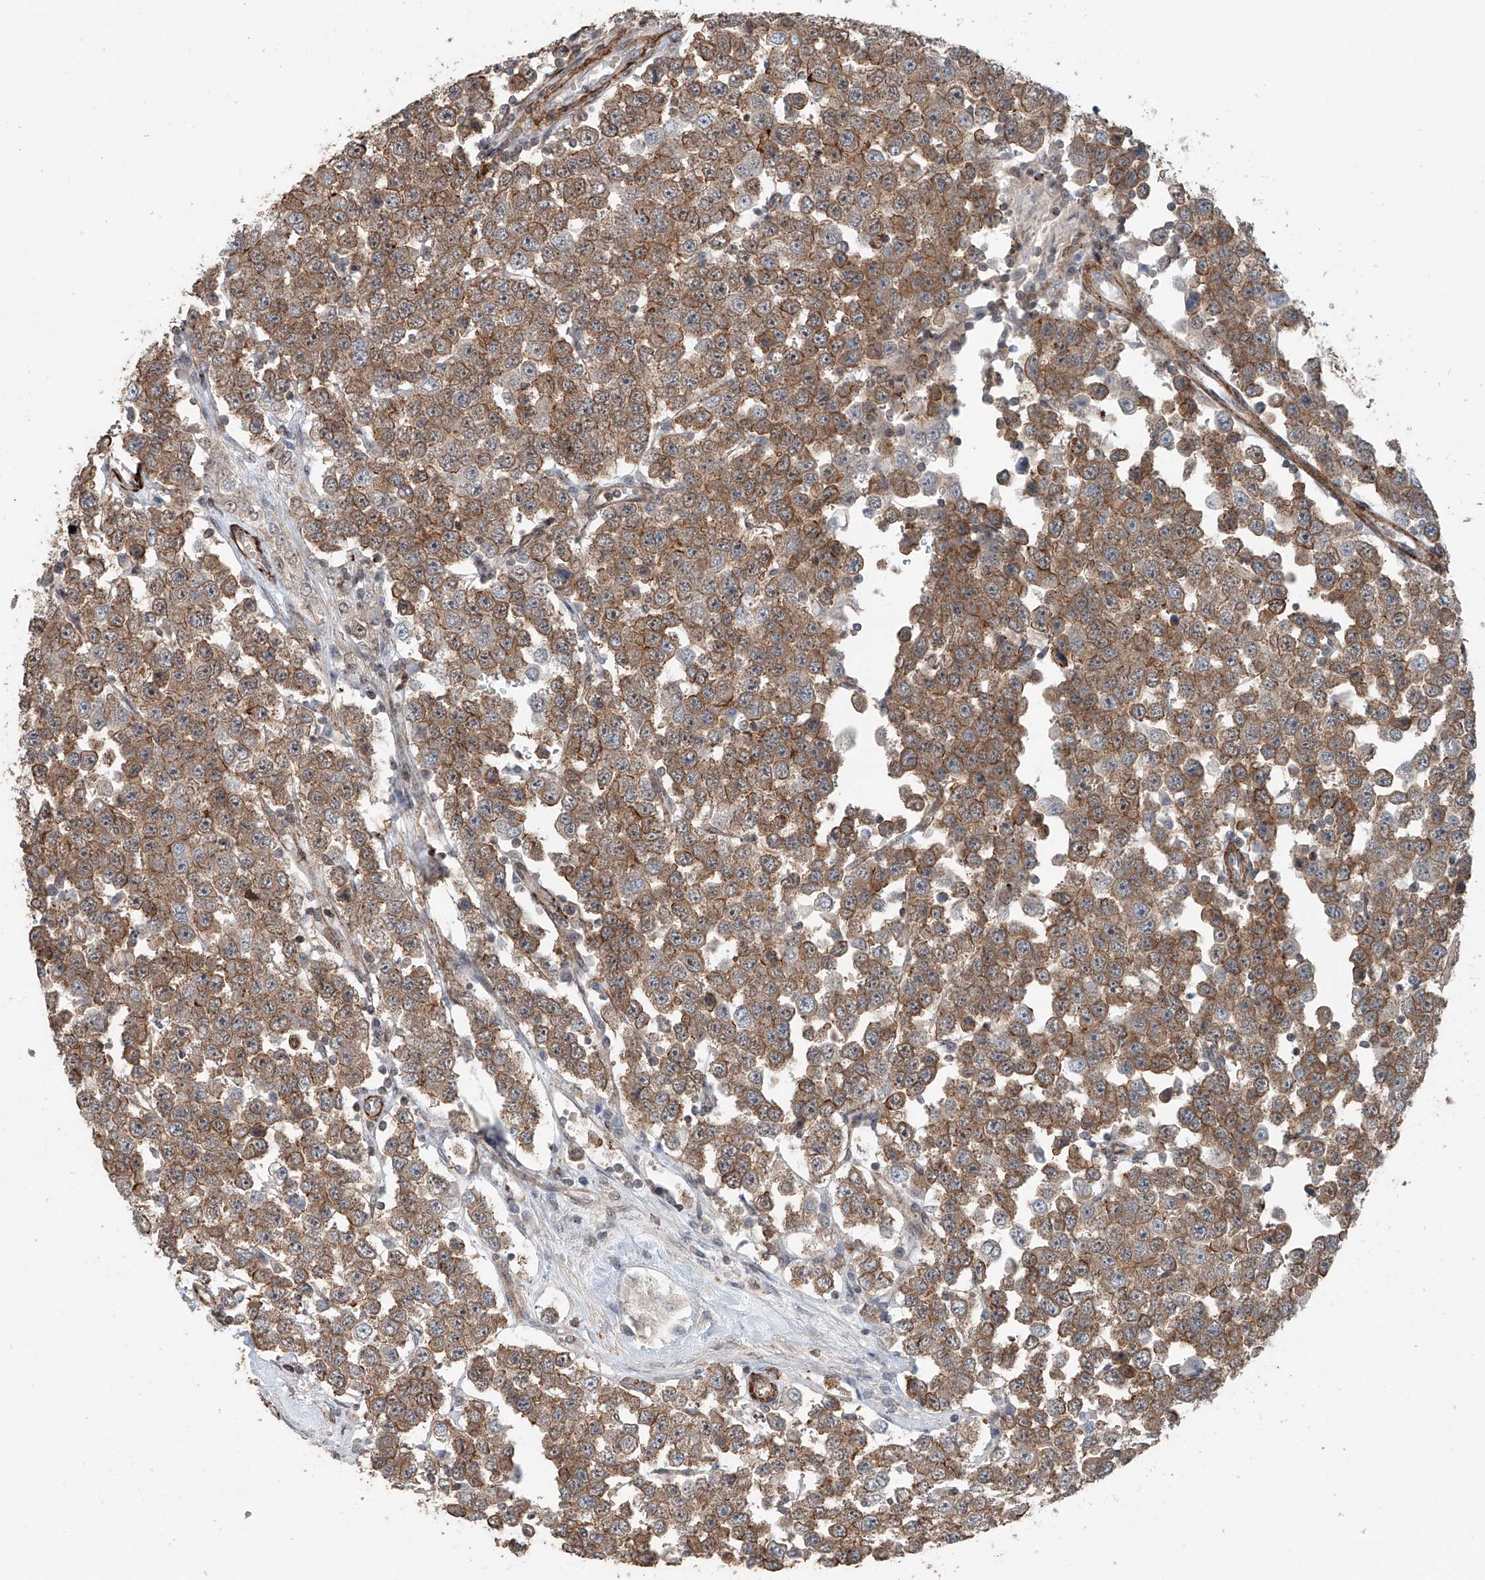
{"staining": {"intensity": "moderate", "quantity": ">75%", "location": "cytoplasmic/membranous"}, "tissue": "testis cancer", "cell_type": "Tumor cells", "image_type": "cancer", "snomed": [{"axis": "morphology", "description": "Seminoma, NOS"}, {"axis": "topography", "description": "Testis"}], "caption": "There is medium levels of moderate cytoplasmic/membranous expression in tumor cells of testis seminoma, as demonstrated by immunohistochemical staining (brown color).", "gene": "SDE2", "patient": {"sex": "male", "age": 28}}